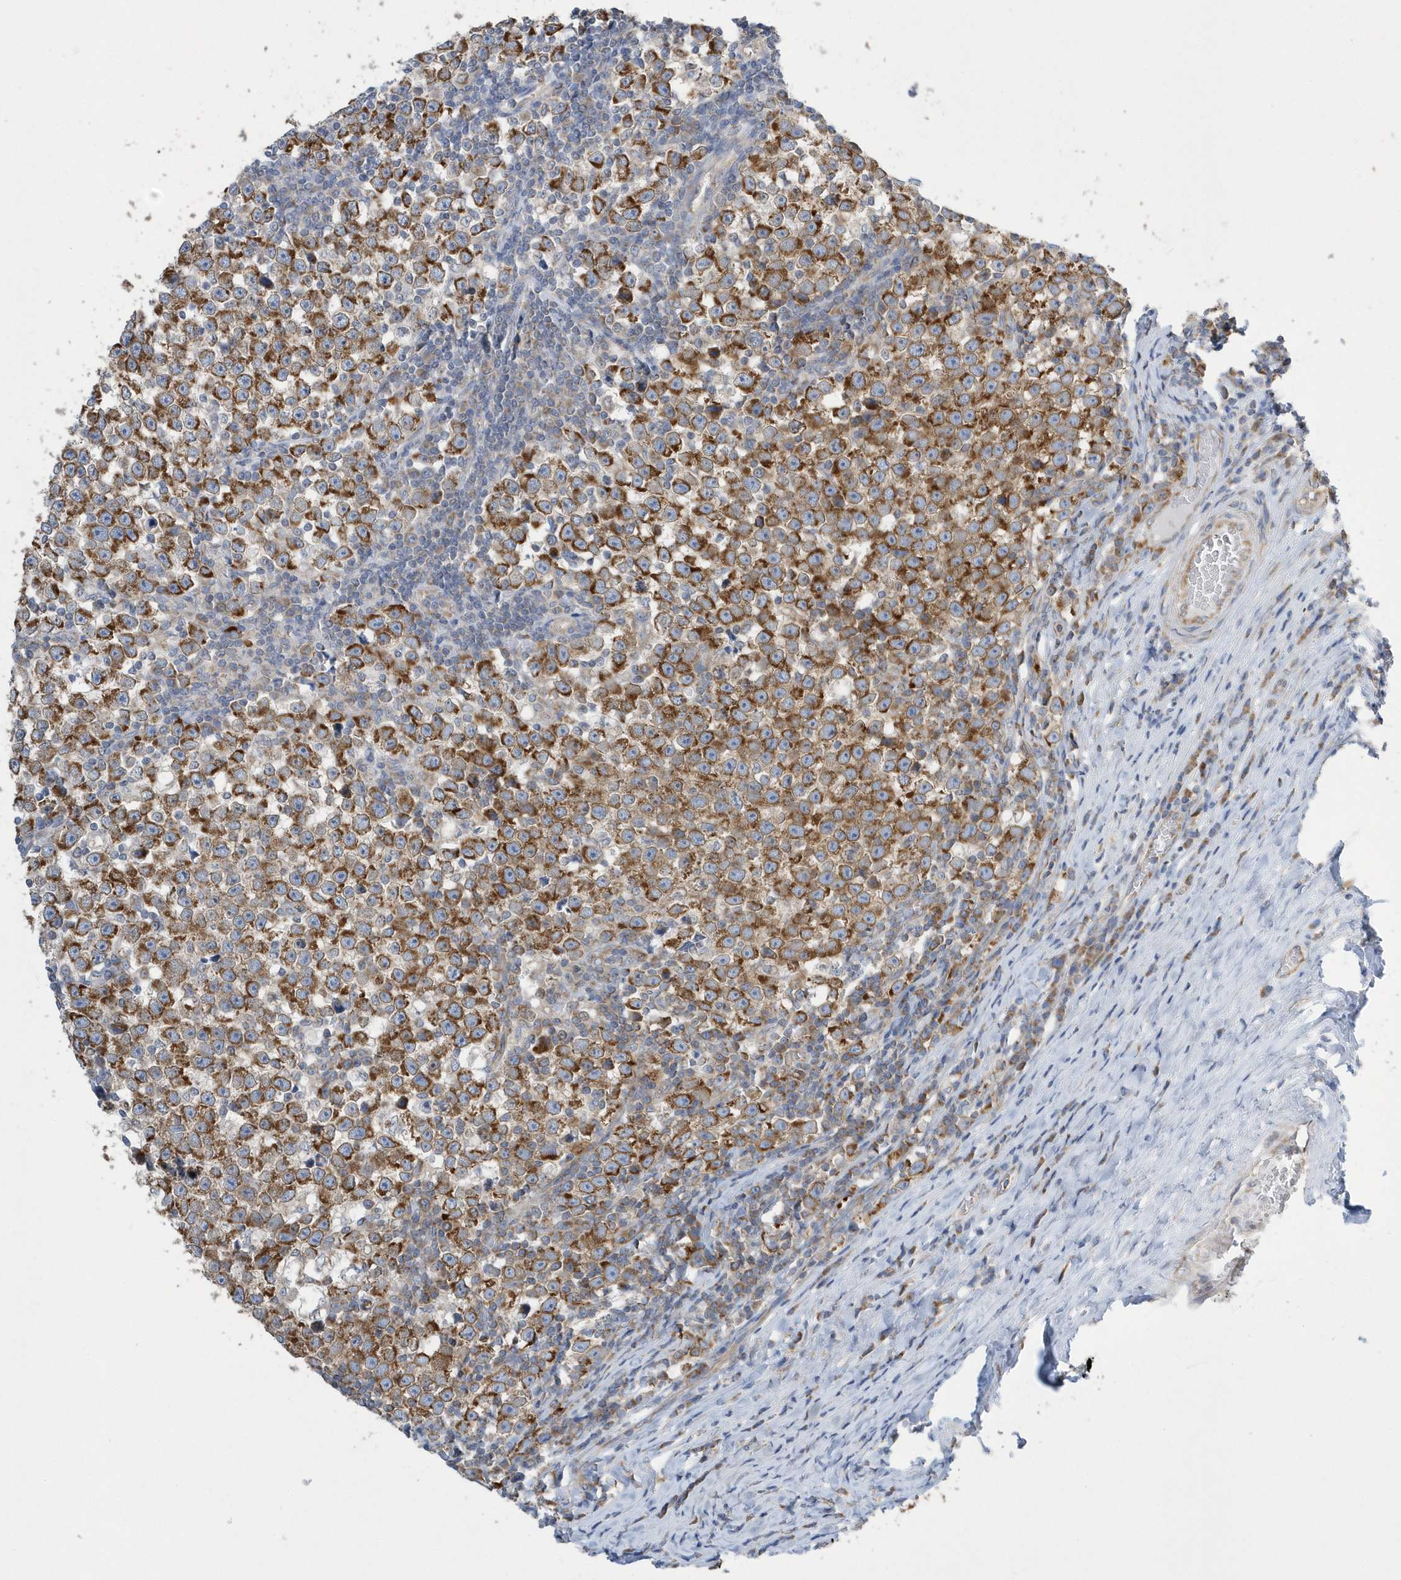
{"staining": {"intensity": "strong", "quantity": ">75%", "location": "cytoplasmic/membranous"}, "tissue": "testis cancer", "cell_type": "Tumor cells", "image_type": "cancer", "snomed": [{"axis": "morphology", "description": "Normal tissue, NOS"}, {"axis": "morphology", "description": "Seminoma, NOS"}, {"axis": "topography", "description": "Testis"}], "caption": "Tumor cells exhibit high levels of strong cytoplasmic/membranous staining in approximately >75% of cells in testis seminoma.", "gene": "SPATA5", "patient": {"sex": "male", "age": 43}}